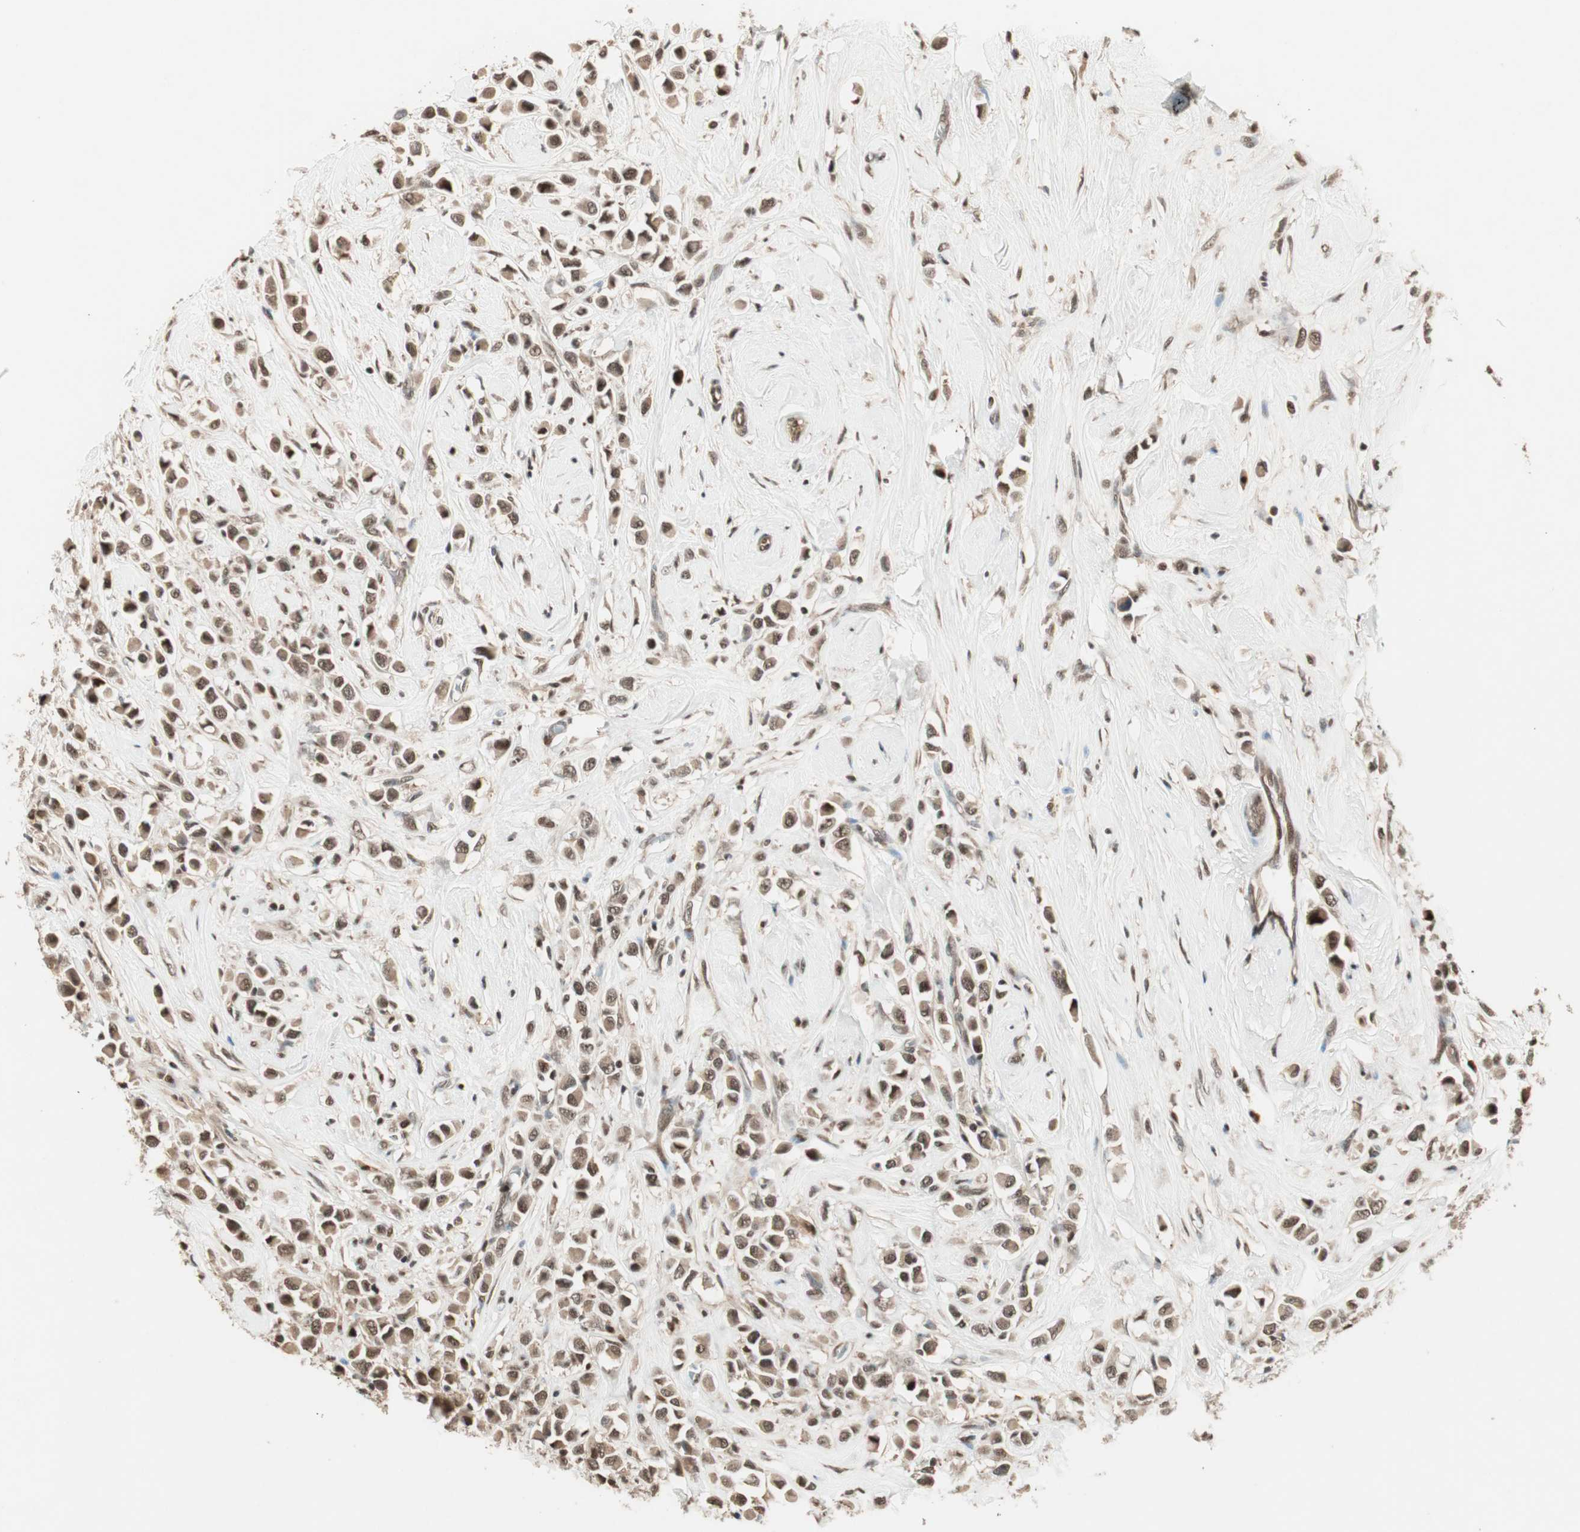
{"staining": {"intensity": "moderate", "quantity": ">75%", "location": "cytoplasmic/membranous,nuclear"}, "tissue": "breast cancer", "cell_type": "Tumor cells", "image_type": "cancer", "snomed": [{"axis": "morphology", "description": "Duct carcinoma"}, {"axis": "topography", "description": "Breast"}], "caption": "Brown immunohistochemical staining in human intraductal carcinoma (breast) exhibits moderate cytoplasmic/membranous and nuclear staining in approximately >75% of tumor cells. The staining was performed using DAB (3,3'-diaminobenzidine), with brown indicating positive protein expression. Nuclei are stained blue with hematoxylin.", "gene": "ZNF701", "patient": {"sex": "female", "age": 61}}